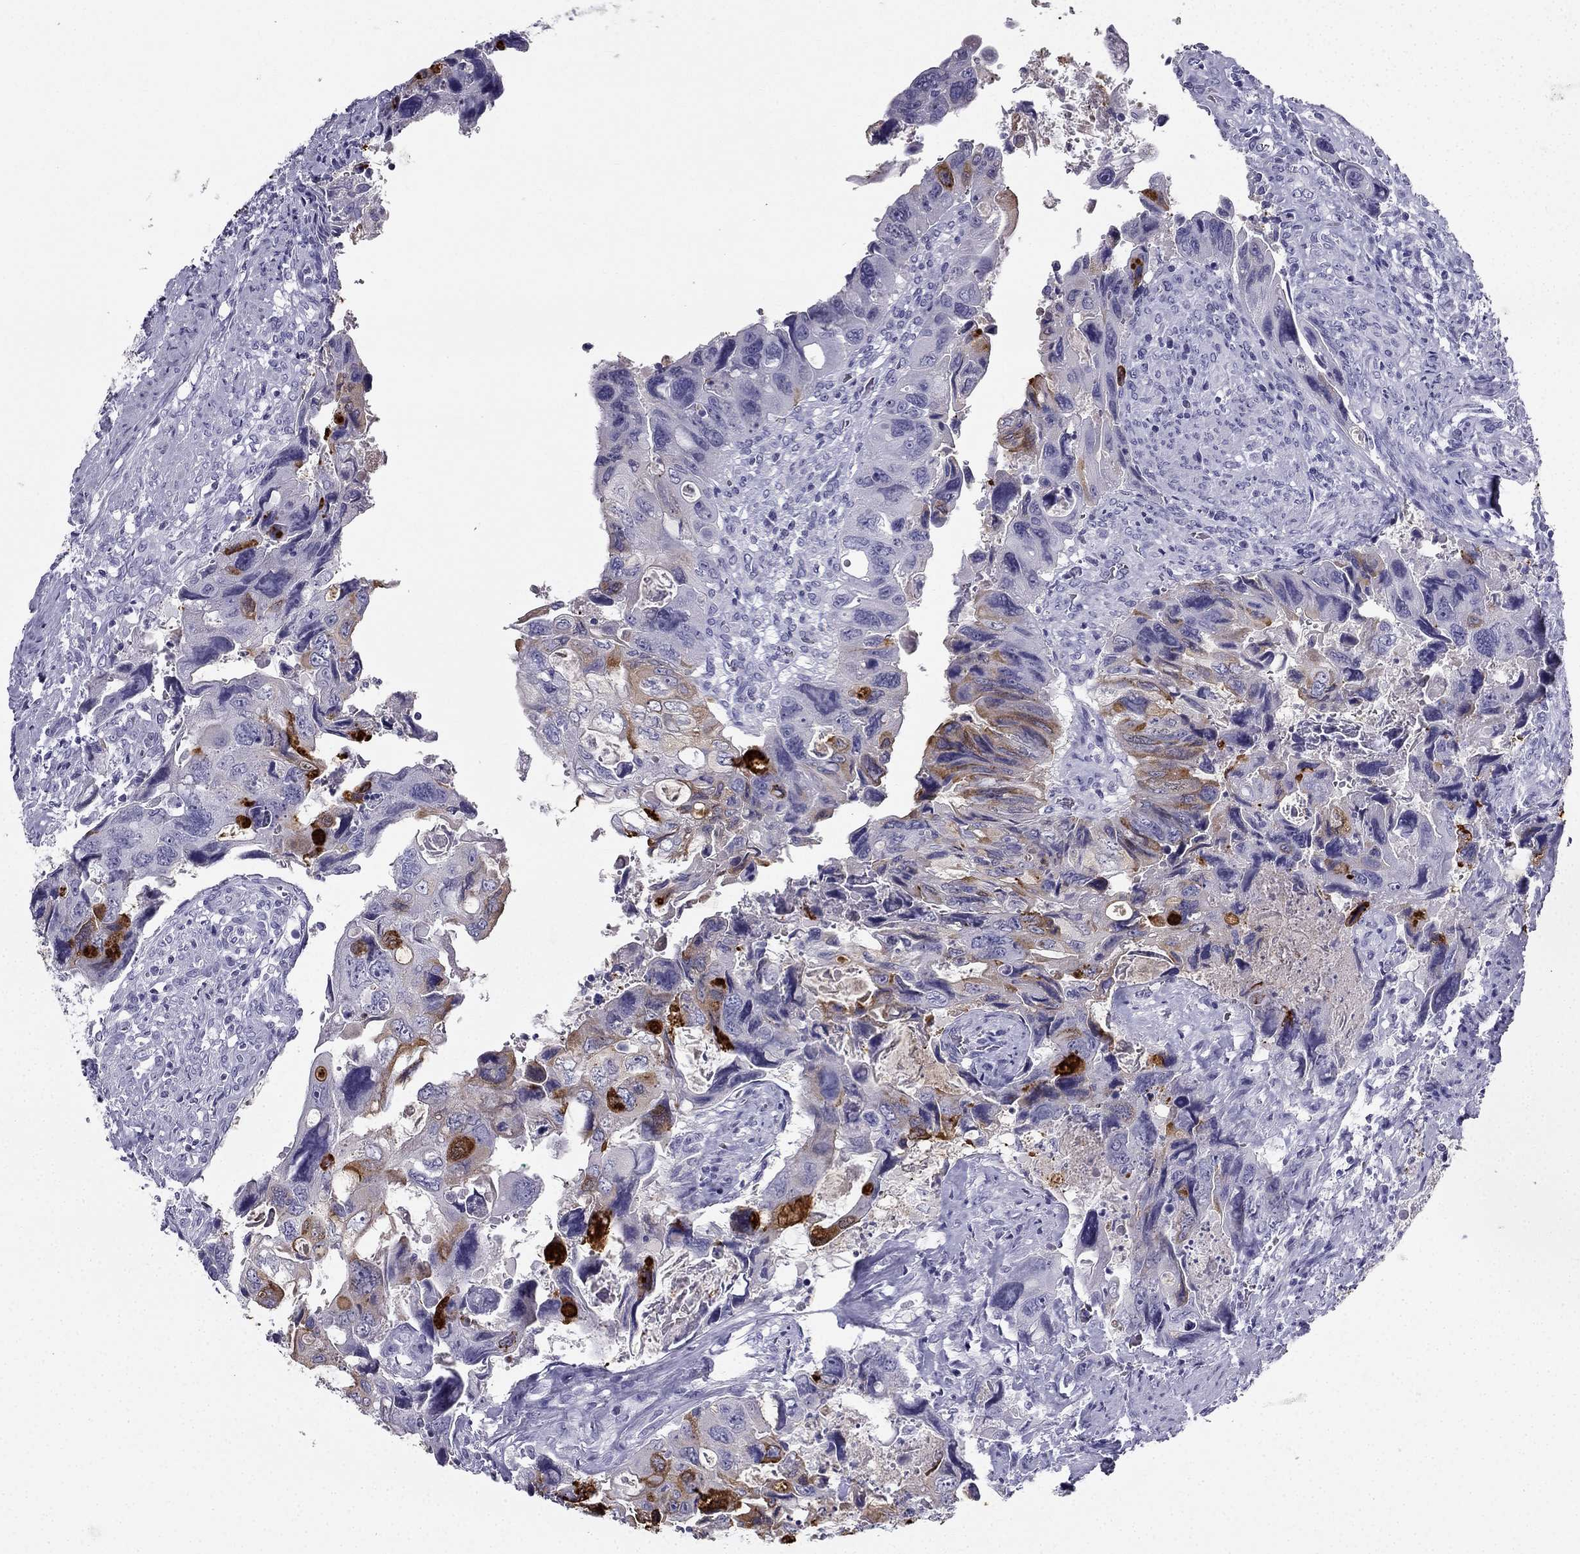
{"staining": {"intensity": "moderate", "quantity": "<25%", "location": "cytoplasmic/membranous"}, "tissue": "colorectal cancer", "cell_type": "Tumor cells", "image_type": "cancer", "snomed": [{"axis": "morphology", "description": "Adenocarcinoma, NOS"}, {"axis": "topography", "description": "Rectum"}], "caption": "The image shows immunohistochemical staining of colorectal cancer. There is moderate cytoplasmic/membranous expression is seen in about <25% of tumor cells.", "gene": "TFF3", "patient": {"sex": "male", "age": 62}}